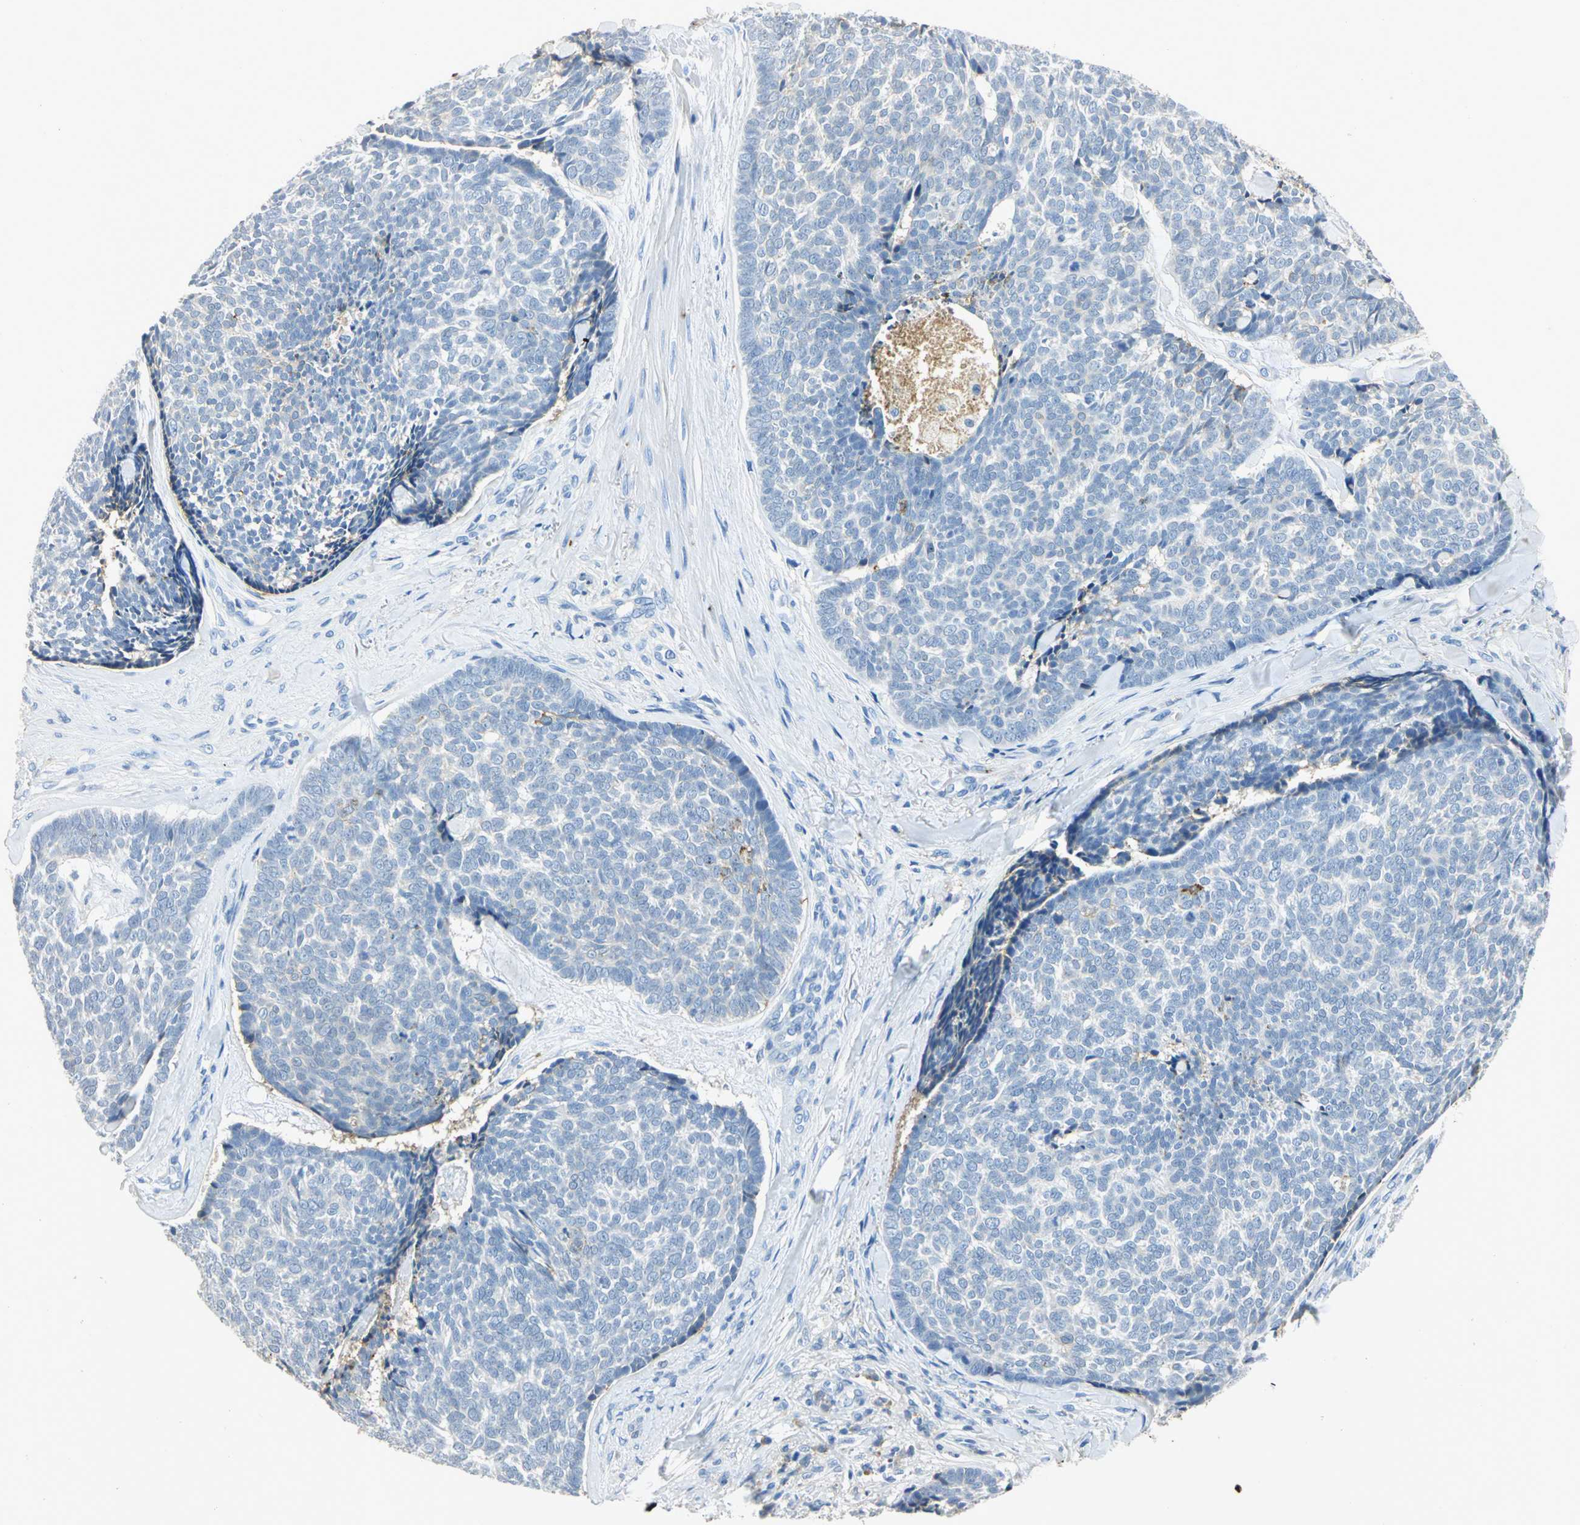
{"staining": {"intensity": "negative", "quantity": "none", "location": "none"}, "tissue": "skin cancer", "cell_type": "Tumor cells", "image_type": "cancer", "snomed": [{"axis": "morphology", "description": "Basal cell carcinoma"}, {"axis": "topography", "description": "Skin"}], "caption": "Micrograph shows no significant protein staining in tumor cells of skin cancer.", "gene": "ANXA4", "patient": {"sex": "male", "age": 84}}